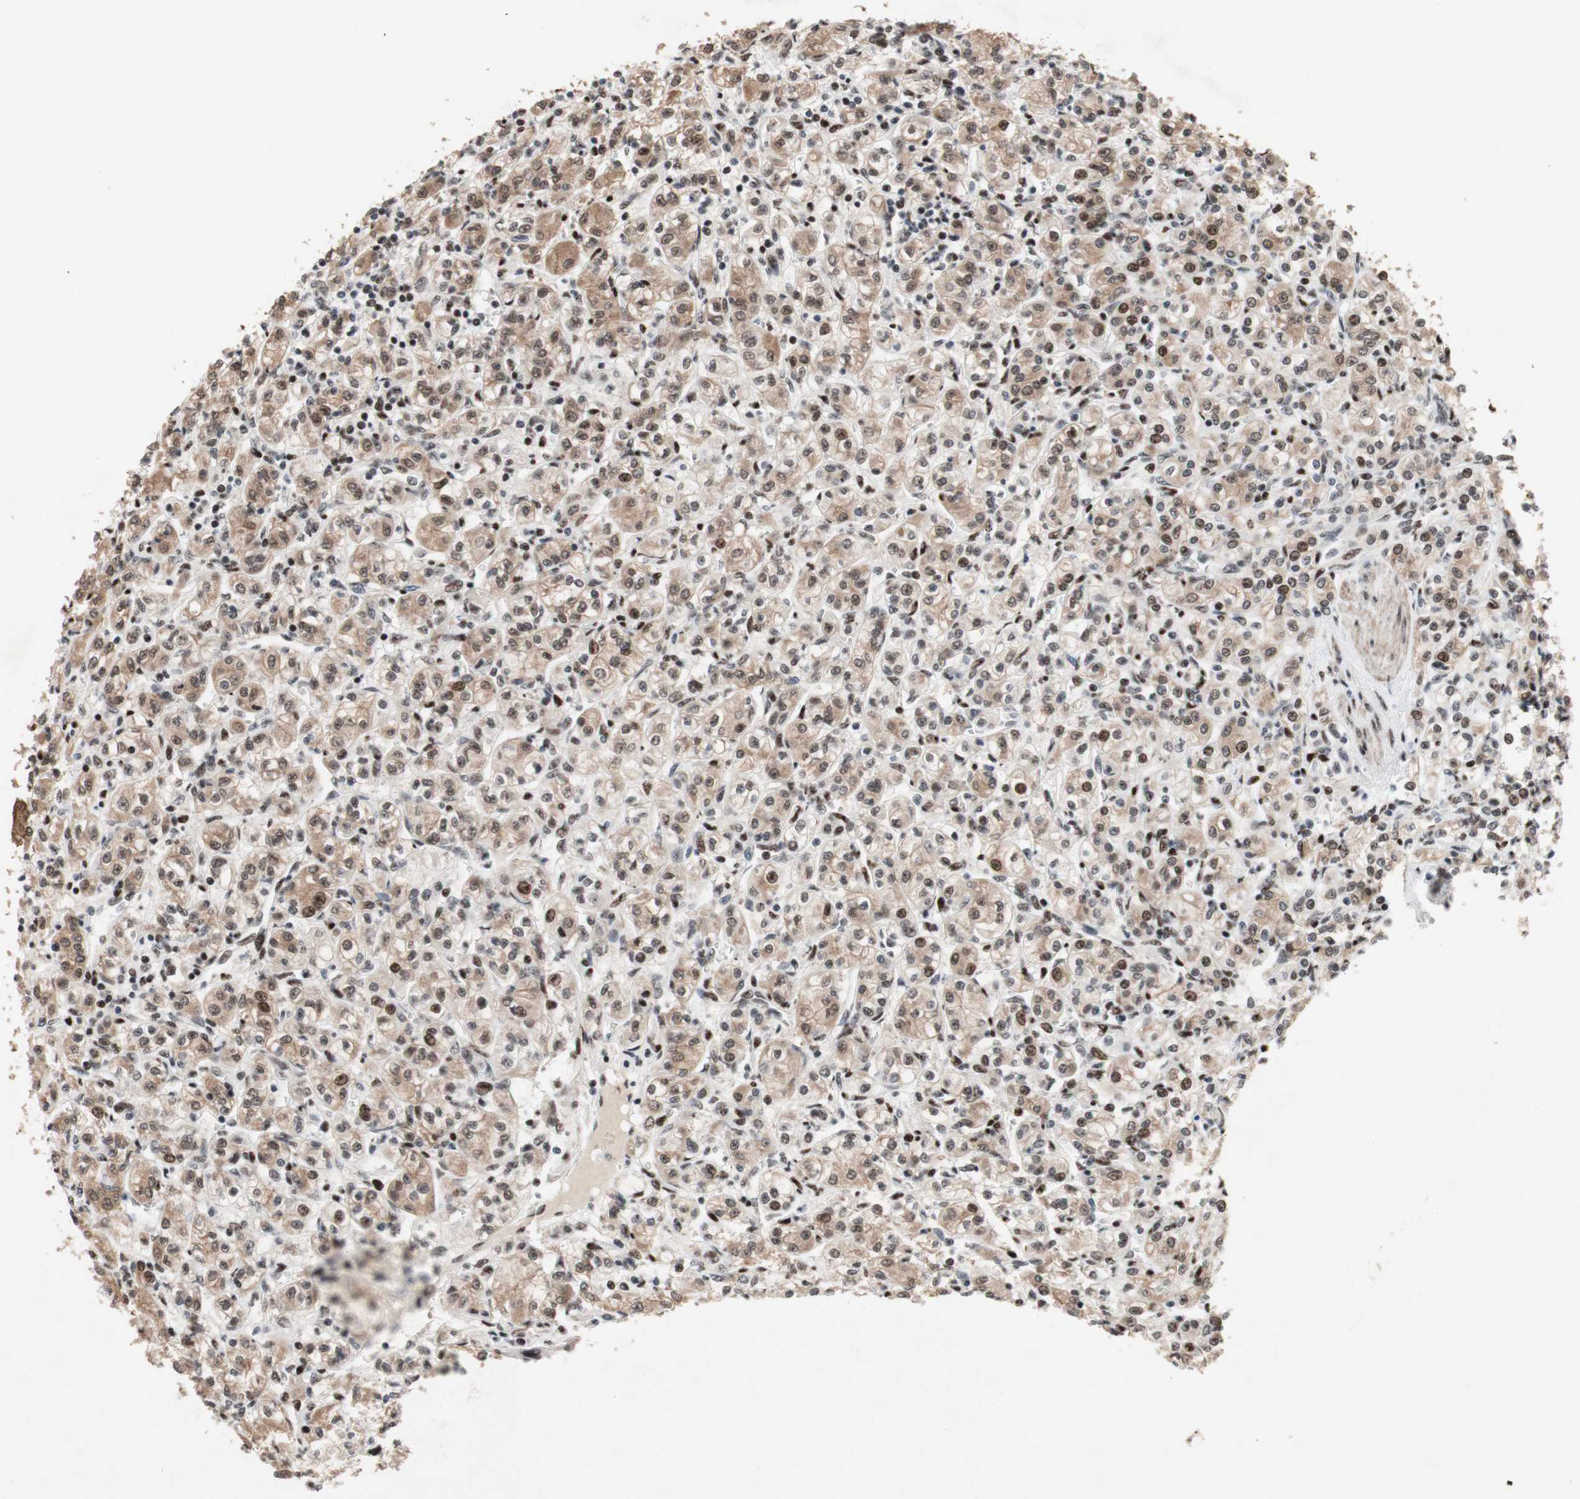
{"staining": {"intensity": "moderate", "quantity": ">75%", "location": "cytoplasmic/membranous,nuclear"}, "tissue": "renal cancer", "cell_type": "Tumor cells", "image_type": "cancer", "snomed": [{"axis": "morphology", "description": "Adenocarcinoma, NOS"}, {"axis": "topography", "description": "Kidney"}], "caption": "Tumor cells reveal medium levels of moderate cytoplasmic/membranous and nuclear expression in about >75% of cells in renal adenocarcinoma.", "gene": "TLE1", "patient": {"sex": "male", "age": 77}}